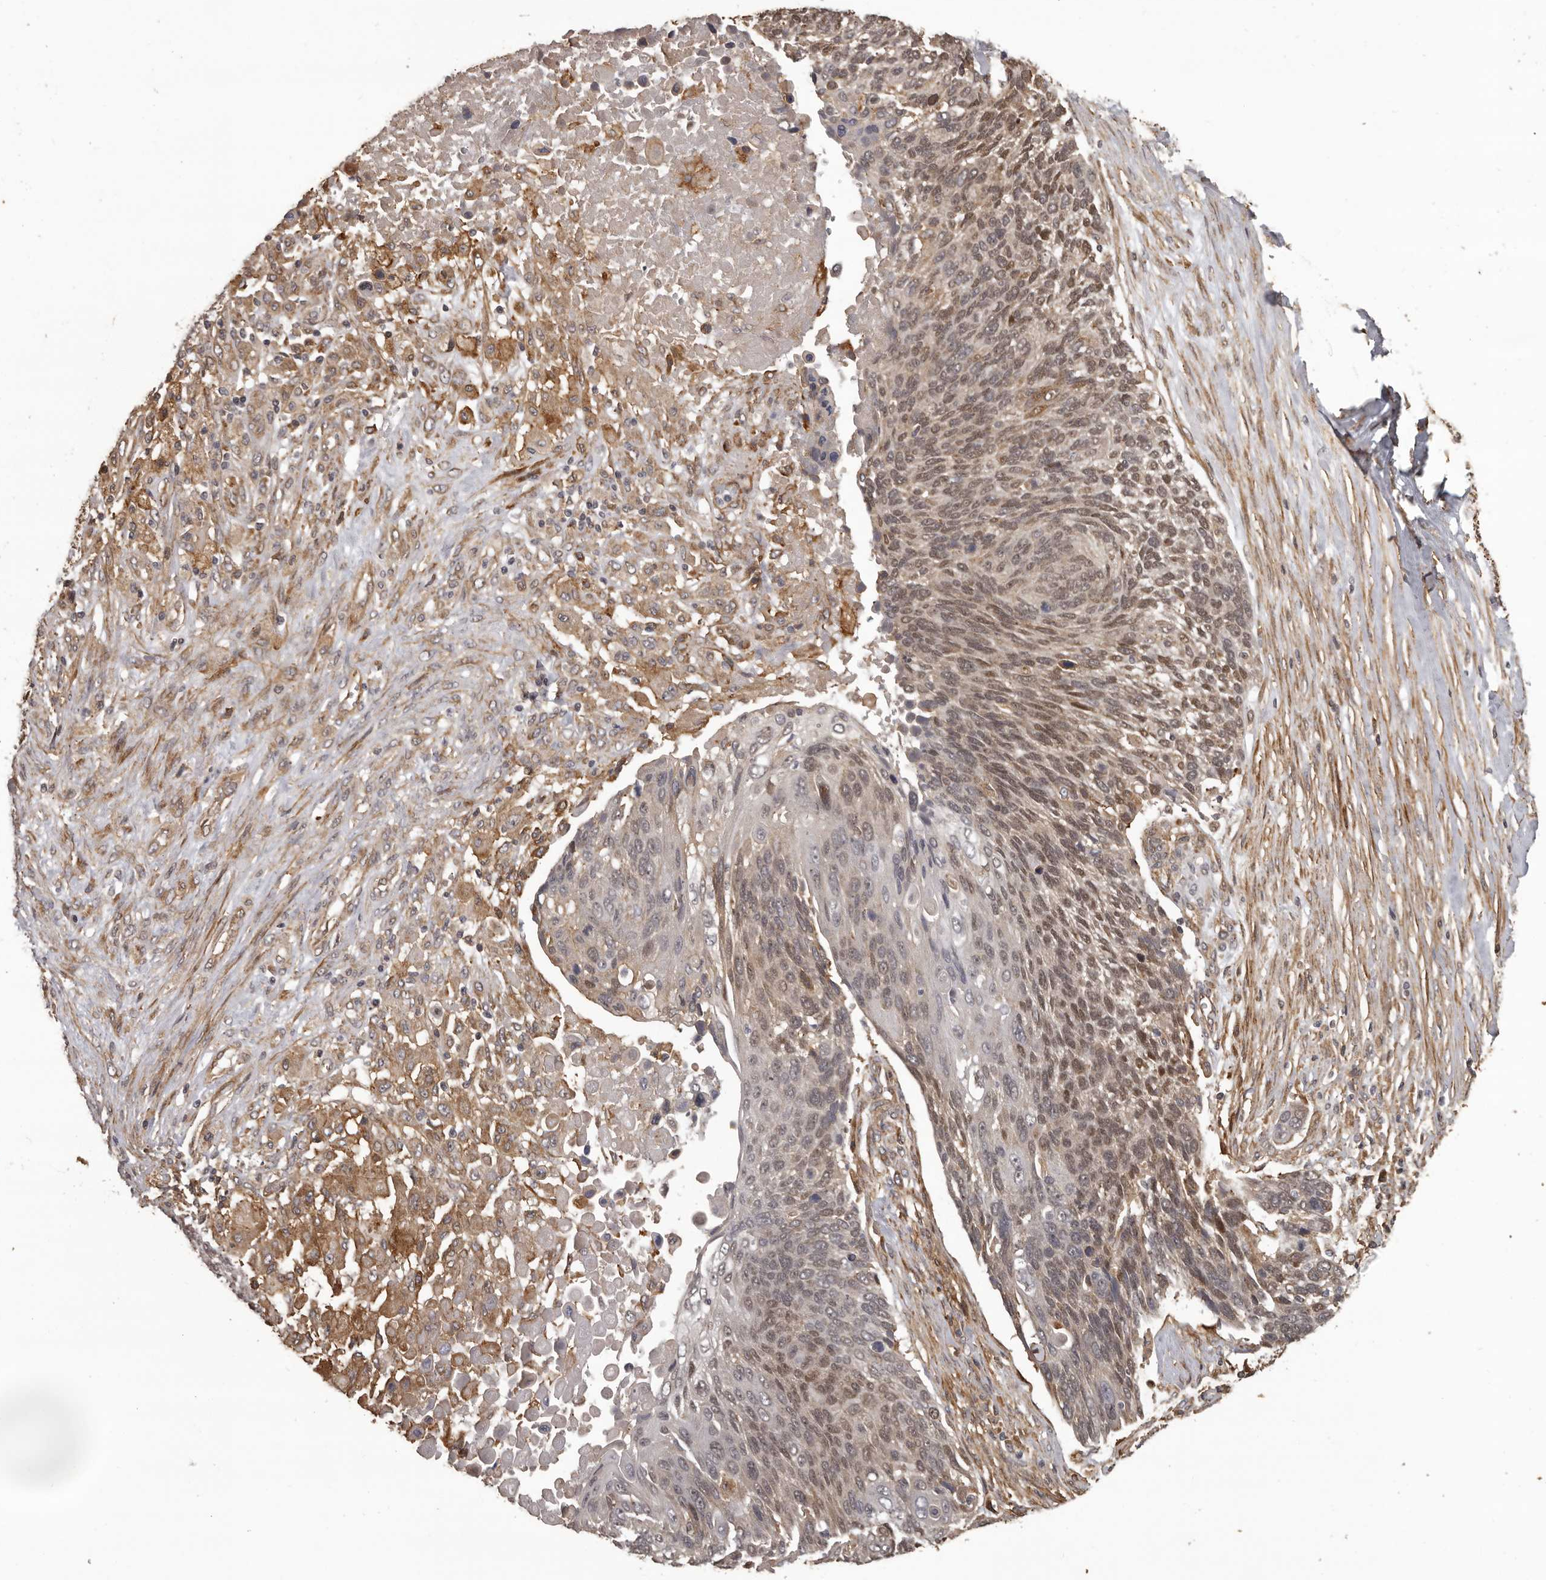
{"staining": {"intensity": "weak", "quantity": "25%-75%", "location": "cytoplasmic/membranous,nuclear"}, "tissue": "lung cancer", "cell_type": "Tumor cells", "image_type": "cancer", "snomed": [{"axis": "morphology", "description": "Squamous cell carcinoma, NOS"}, {"axis": "topography", "description": "Lung"}], "caption": "Lung cancer stained with a protein marker displays weak staining in tumor cells.", "gene": "SLITRK6", "patient": {"sex": "male", "age": 66}}